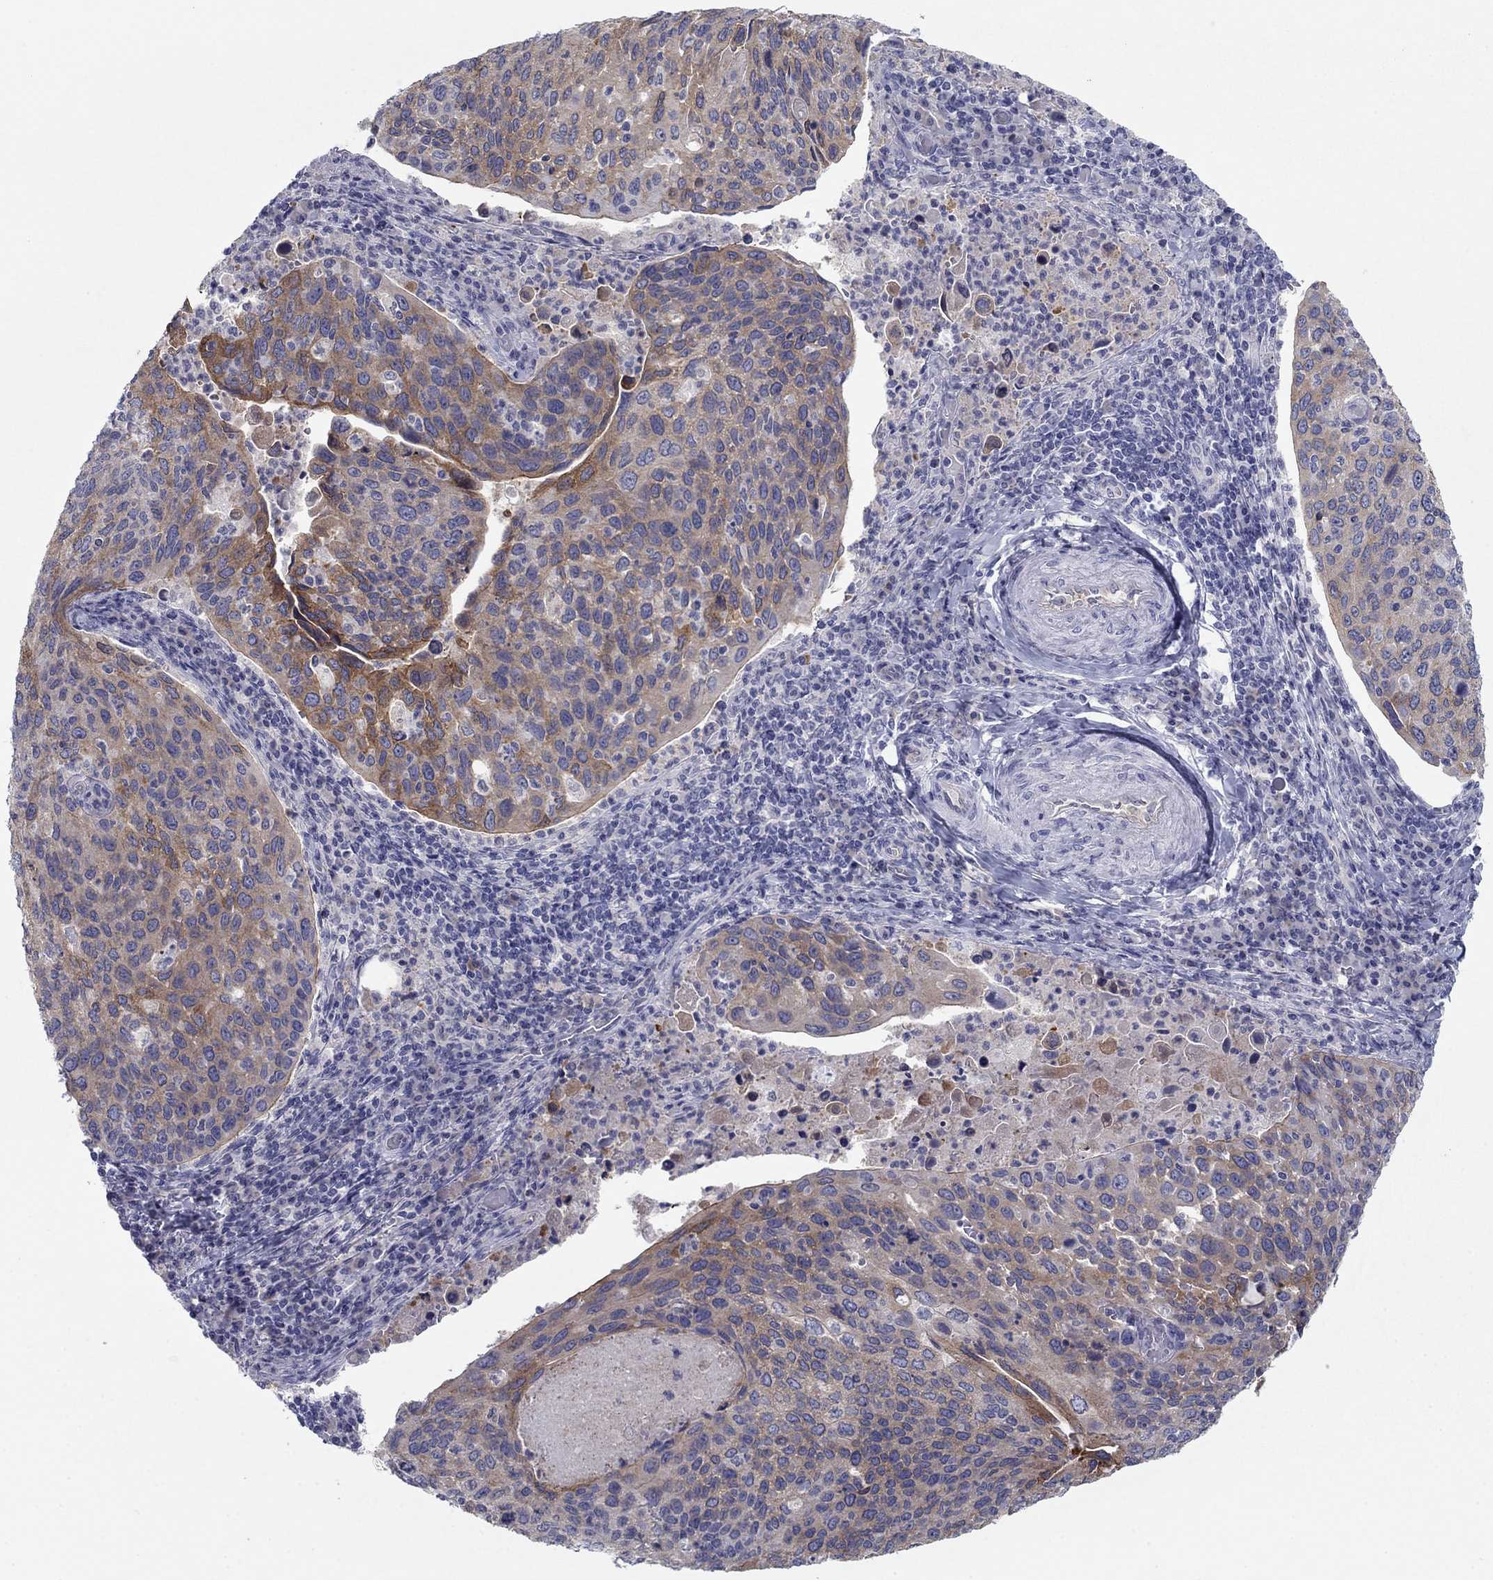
{"staining": {"intensity": "moderate", "quantity": "25%-75%", "location": "cytoplasmic/membranous"}, "tissue": "cervical cancer", "cell_type": "Tumor cells", "image_type": "cancer", "snomed": [{"axis": "morphology", "description": "Squamous cell carcinoma, NOS"}, {"axis": "topography", "description": "Cervix"}], "caption": "DAB immunohistochemical staining of cervical squamous cell carcinoma reveals moderate cytoplasmic/membranous protein expression in about 25%-75% of tumor cells.", "gene": "PLS1", "patient": {"sex": "female", "age": 54}}